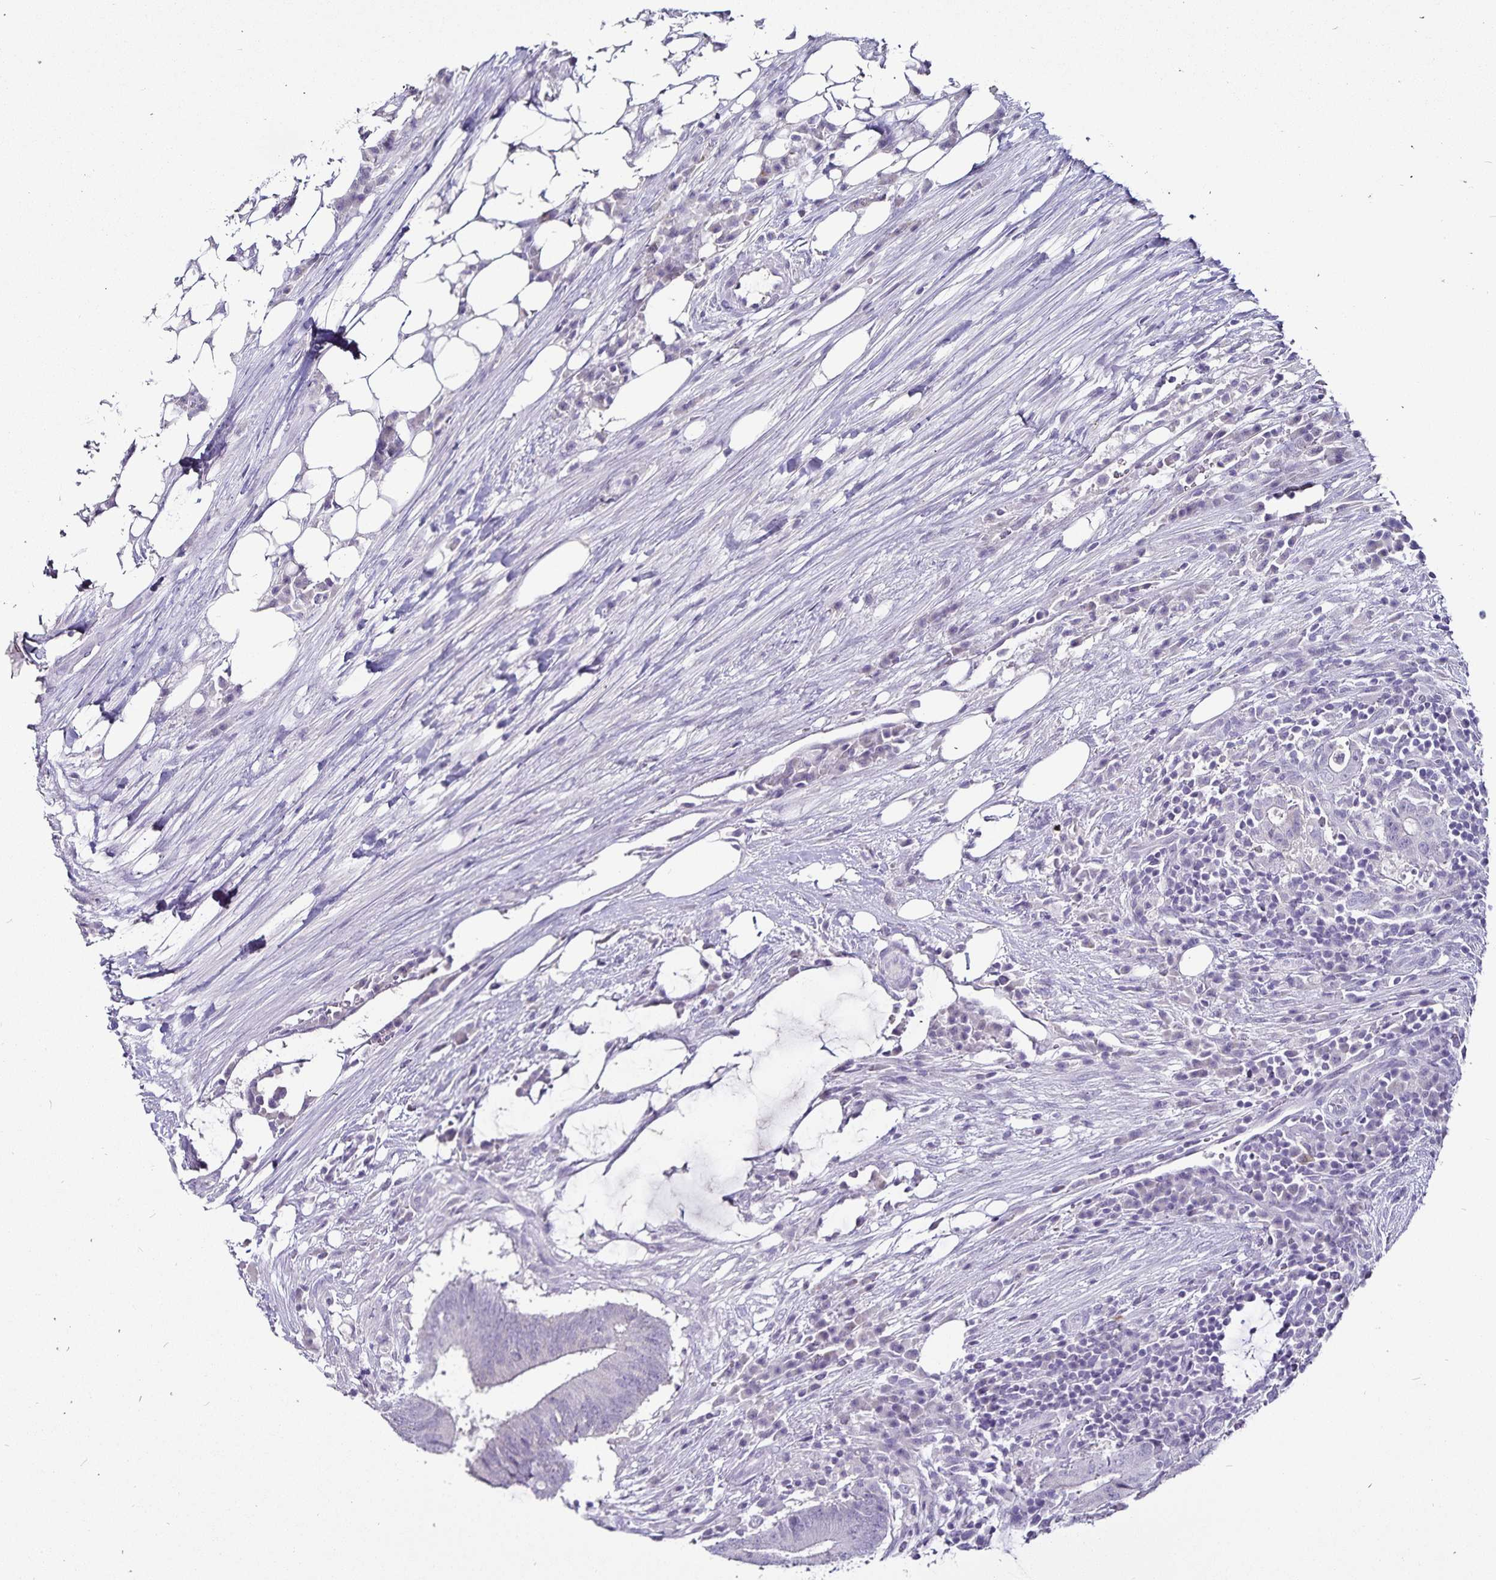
{"staining": {"intensity": "negative", "quantity": "none", "location": "none"}, "tissue": "colorectal cancer", "cell_type": "Tumor cells", "image_type": "cancer", "snomed": [{"axis": "morphology", "description": "Adenocarcinoma, NOS"}, {"axis": "topography", "description": "Colon"}], "caption": "The photomicrograph demonstrates no significant positivity in tumor cells of colorectal adenocarcinoma.", "gene": "CA12", "patient": {"sex": "female", "age": 43}}